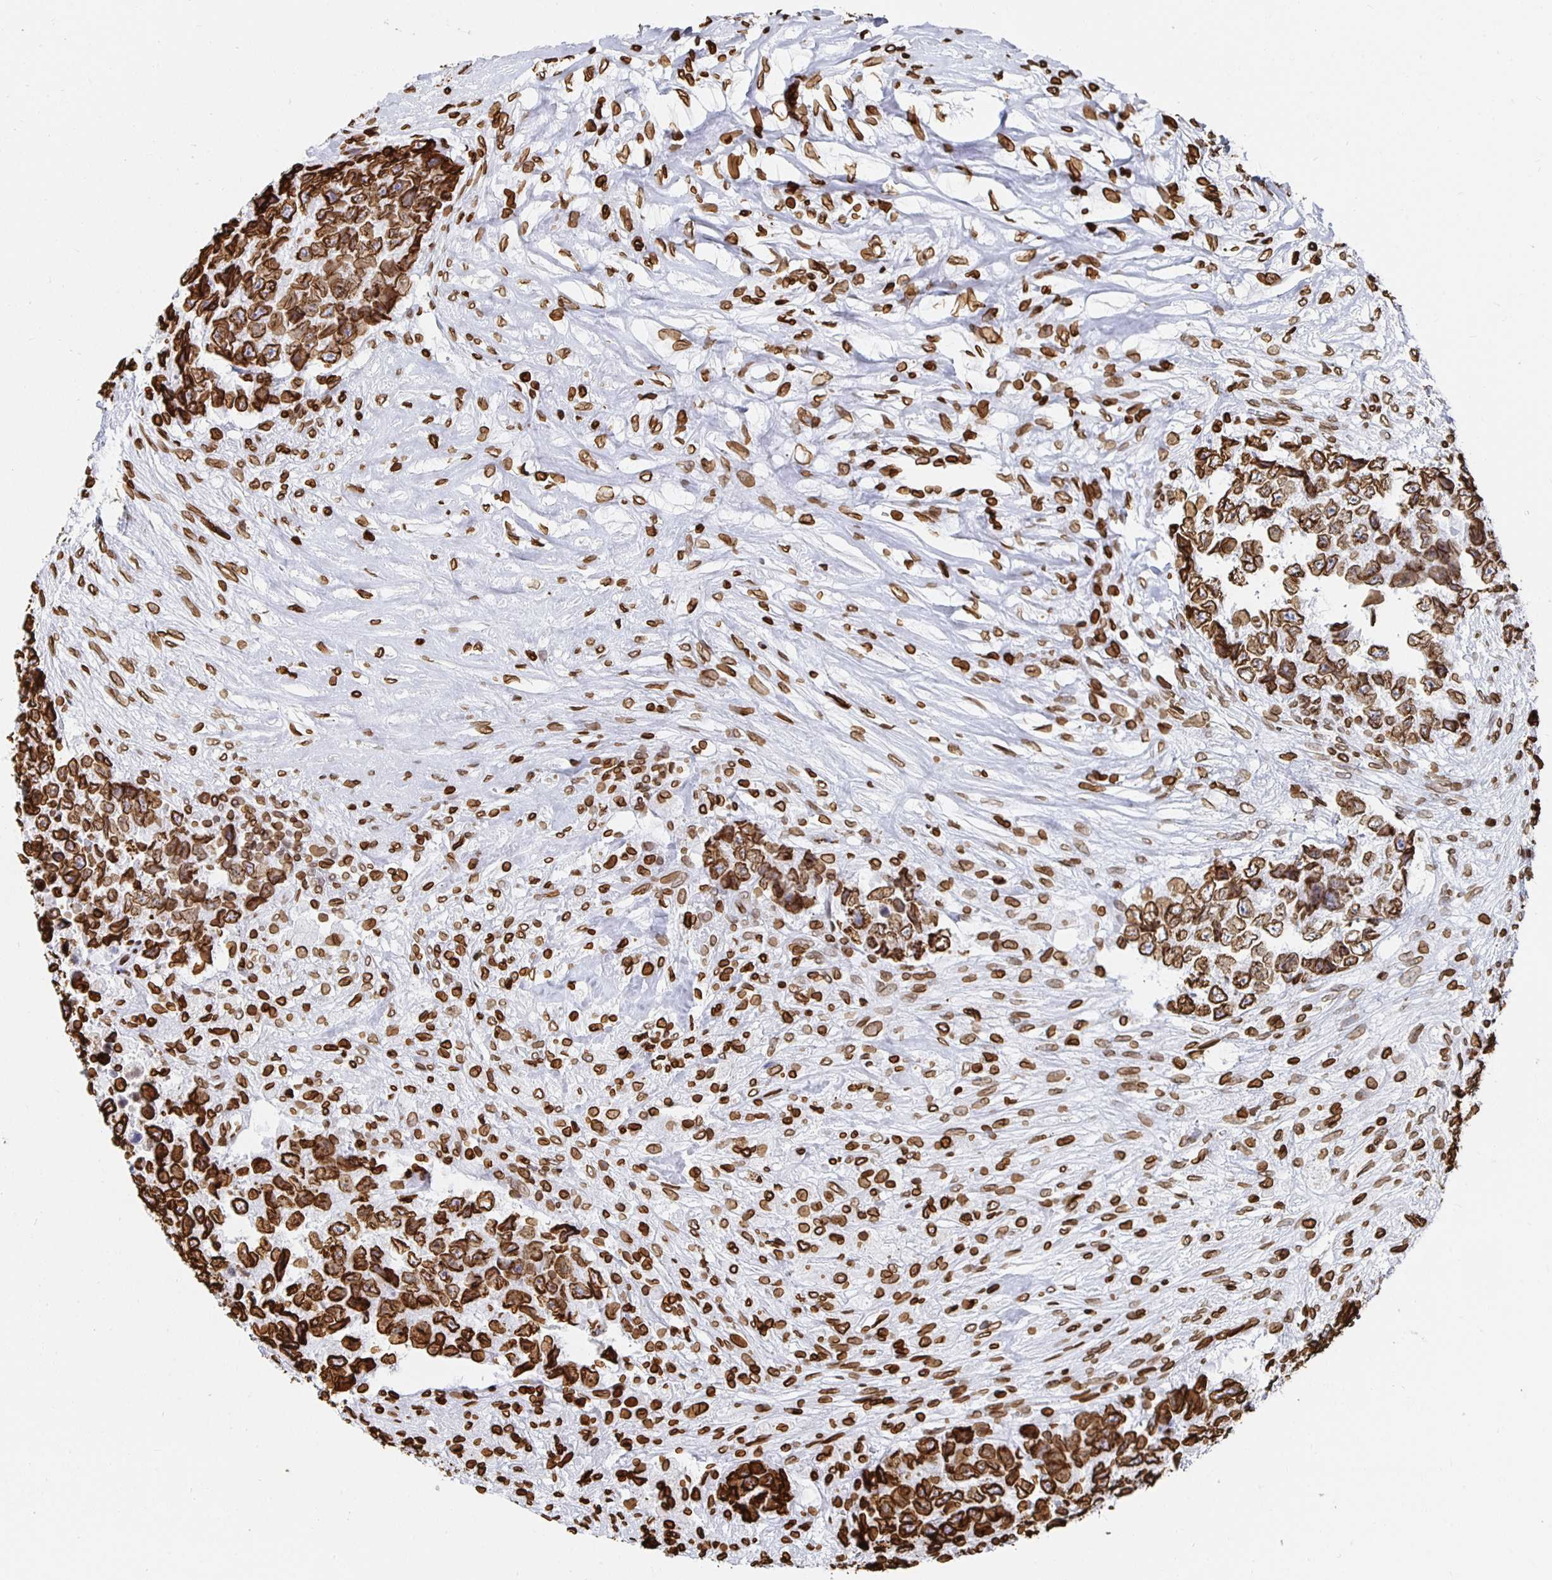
{"staining": {"intensity": "strong", "quantity": ">75%", "location": "cytoplasmic/membranous,nuclear"}, "tissue": "testis cancer", "cell_type": "Tumor cells", "image_type": "cancer", "snomed": [{"axis": "morphology", "description": "Carcinoma, Embryonal, NOS"}, {"axis": "topography", "description": "Testis"}], "caption": "Protein expression analysis of human testis embryonal carcinoma reveals strong cytoplasmic/membranous and nuclear positivity in about >75% of tumor cells.", "gene": "LMNB1", "patient": {"sex": "male", "age": 24}}